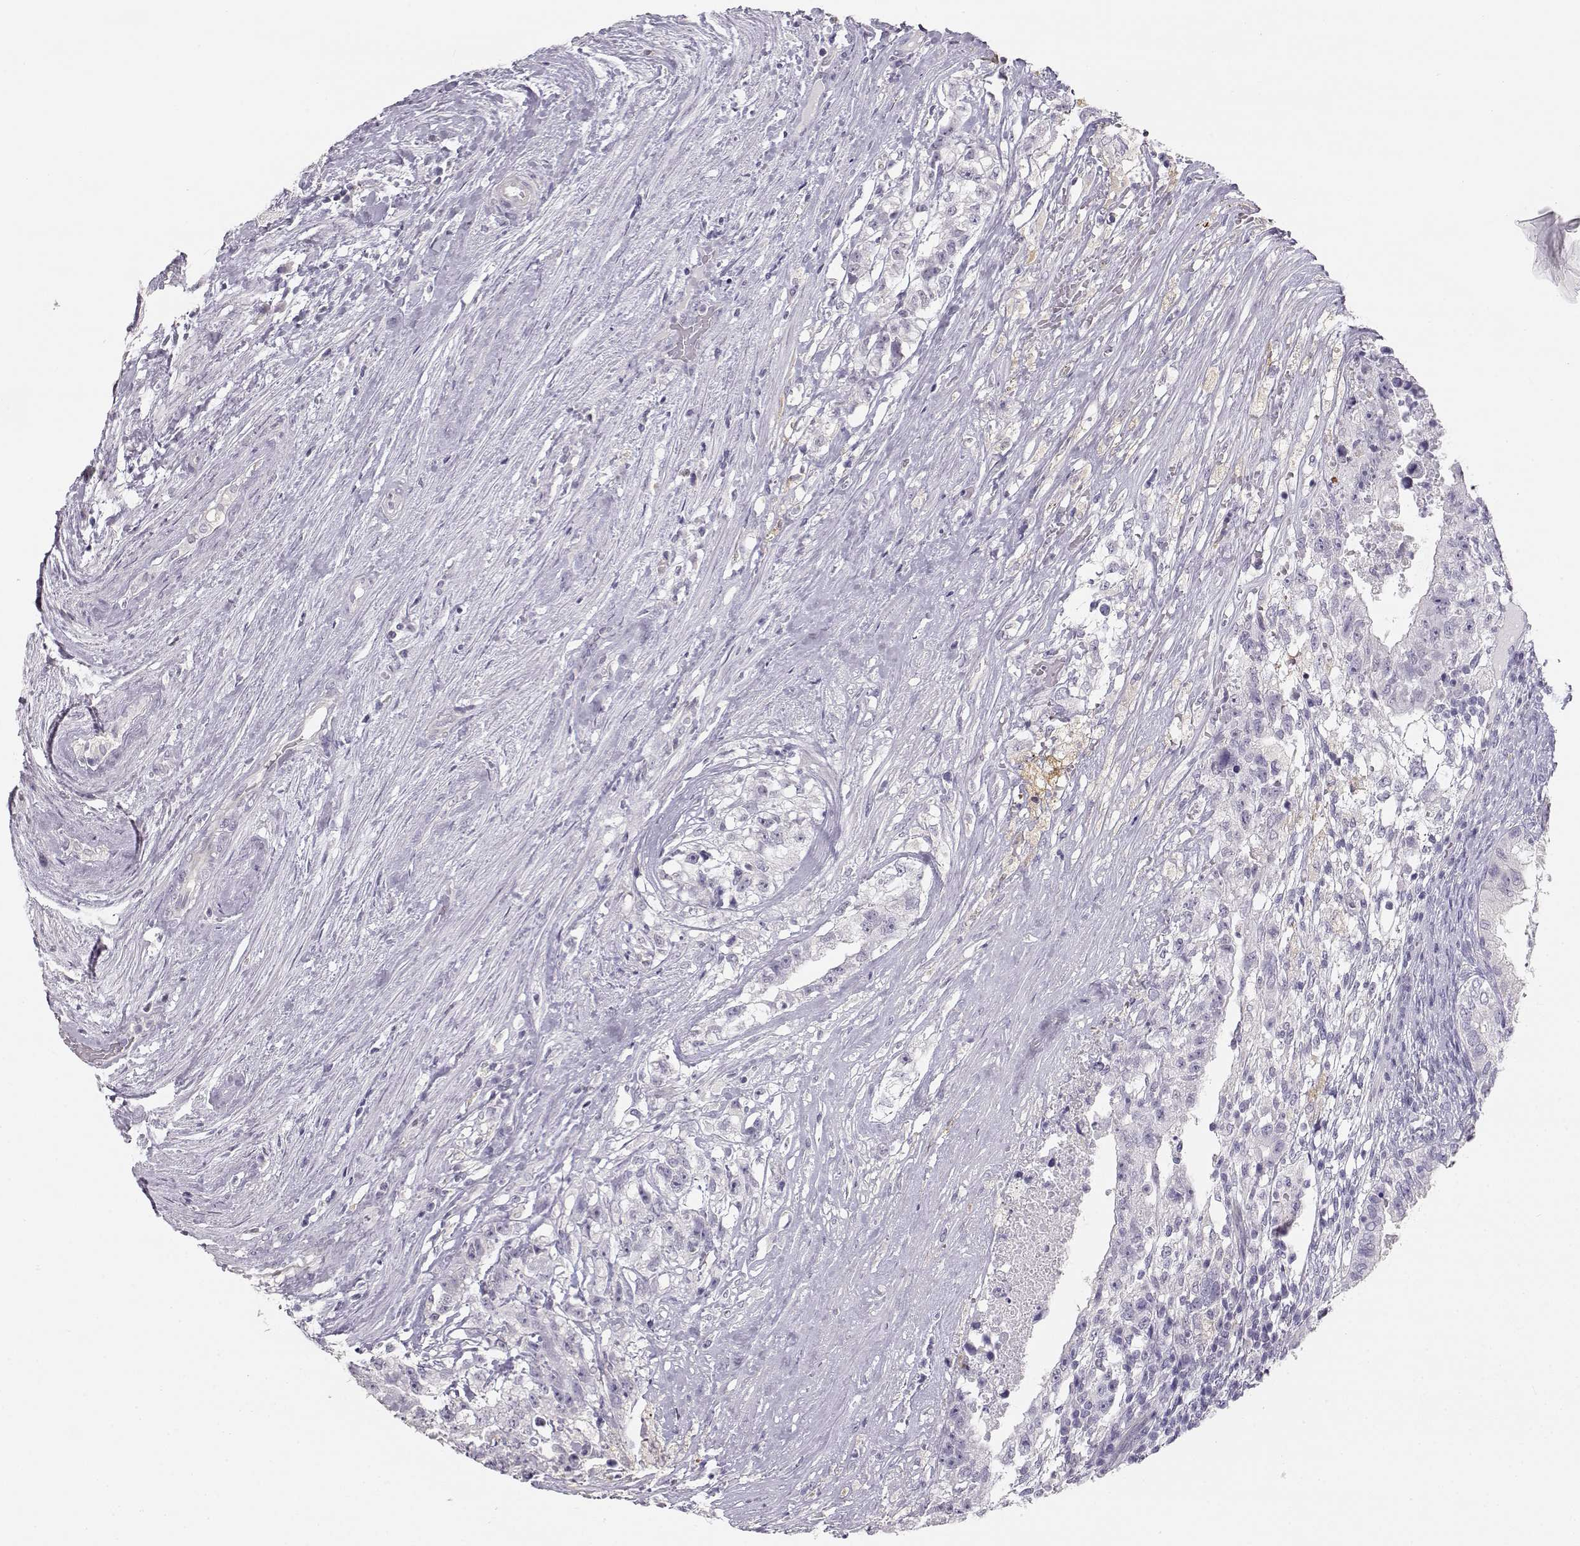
{"staining": {"intensity": "negative", "quantity": "none", "location": "none"}, "tissue": "testis cancer", "cell_type": "Tumor cells", "image_type": "cancer", "snomed": [{"axis": "morphology", "description": "Seminoma, NOS"}, {"axis": "morphology", "description": "Carcinoma, Embryonal, NOS"}, {"axis": "topography", "description": "Testis"}], "caption": "Testis cancer (embryonal carcinoma) stained for a protein using immunohistochemistry (IHC) reveals no positivity tumor cells.", "gene": "NUTM1", "patient": {"sex": "male", "age": 41}}